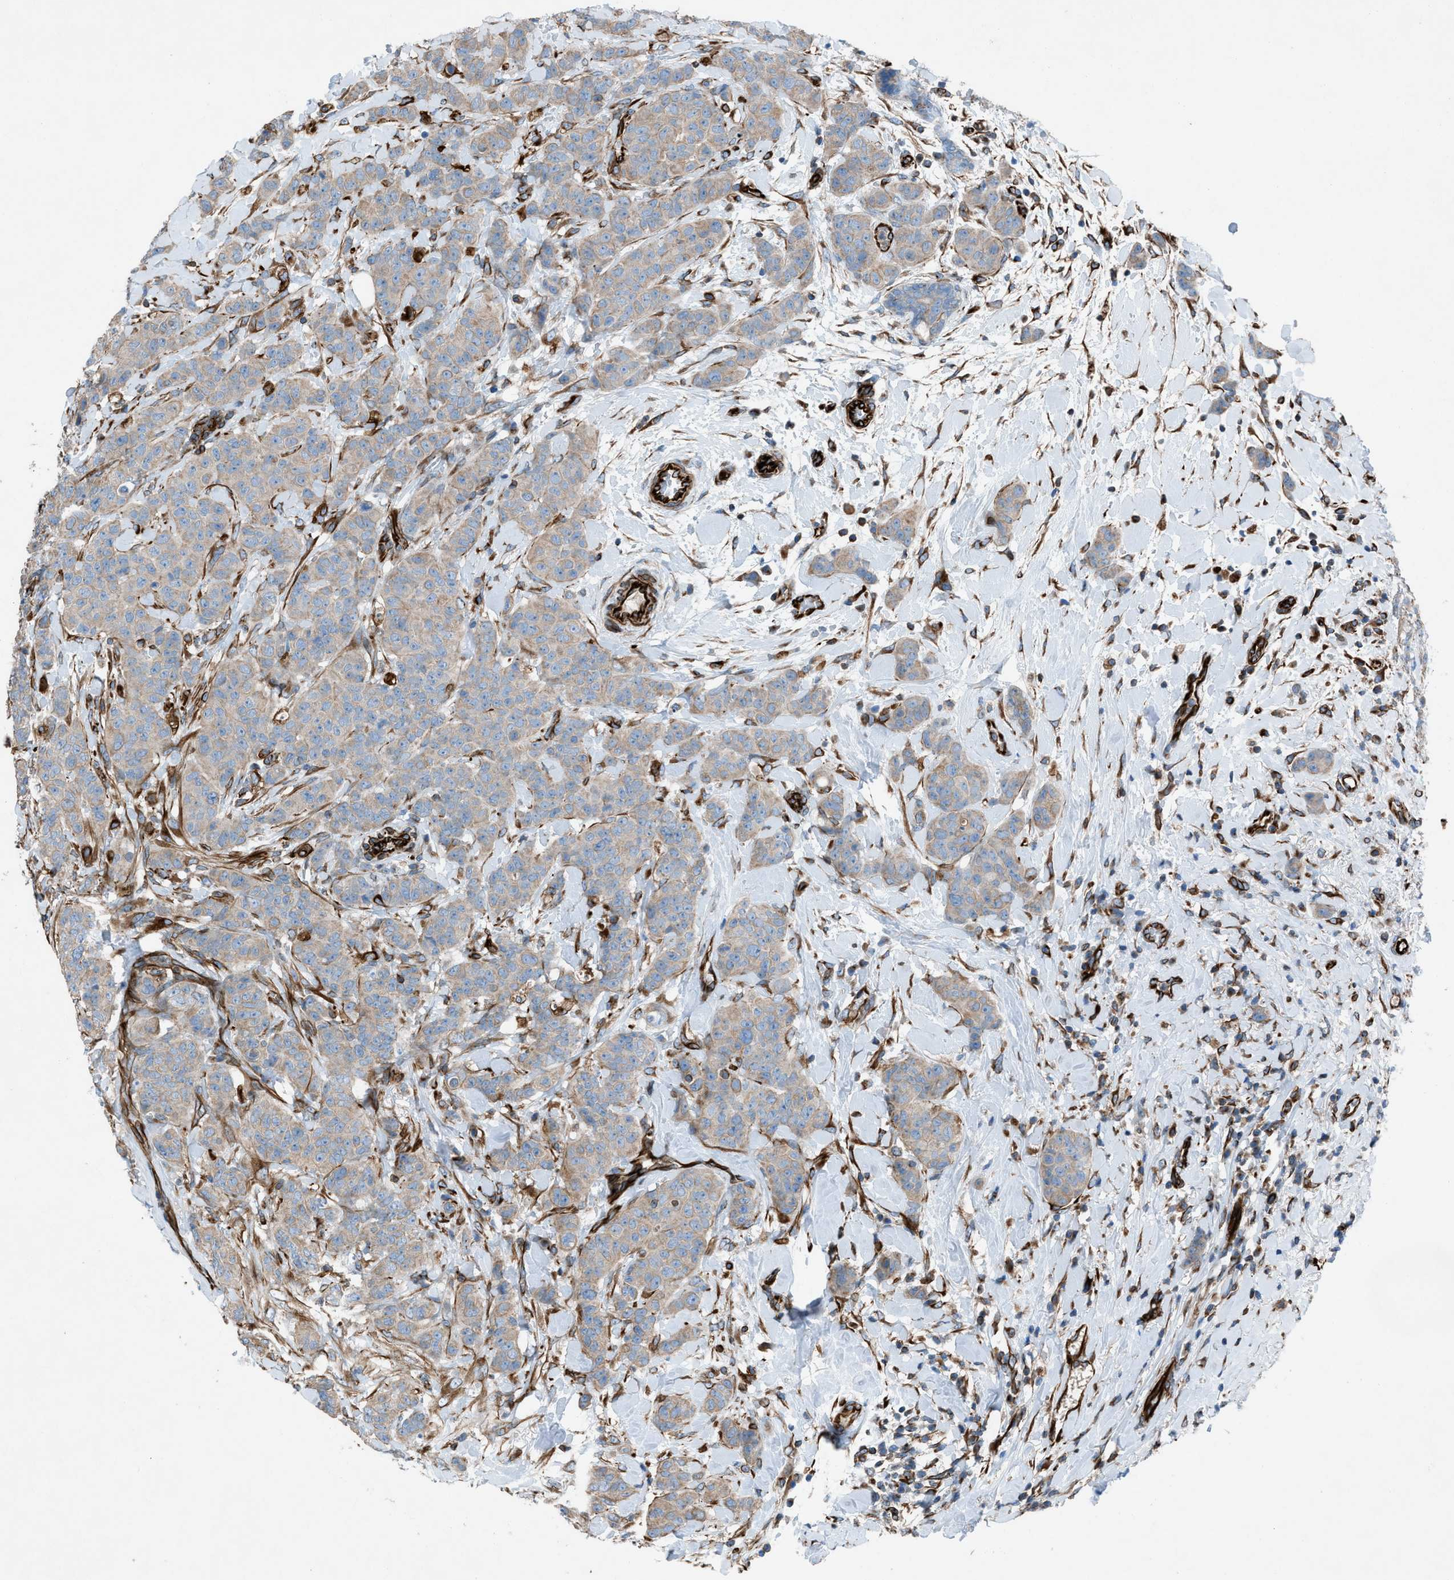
{"staining": {"intensity": "weak", "quantity": ">75%", "location": "cytoplasmic/membranous"}, "tissue": "breast cancer", "cell_type": "Tumor cells", "image_type": "cancer", "snomed": [{"axis": "morphology", "description": "Normal tissue, NOS"}, {"axis": "morphology", "description": "Duct carcinoma"}, {"axis": "topography", "description": "Breast"}], "caption": "High-power microscopy captured an immunohistochemistry histopathology image of breast cancer, revealing weak cytoplasmic/membranous positivity in about >75% of tumor cells. (Brightfield microscopy of DAB IHC at high magnification).", "gene": "CABP7", "patient": {"sex": "female", "age": 40}}